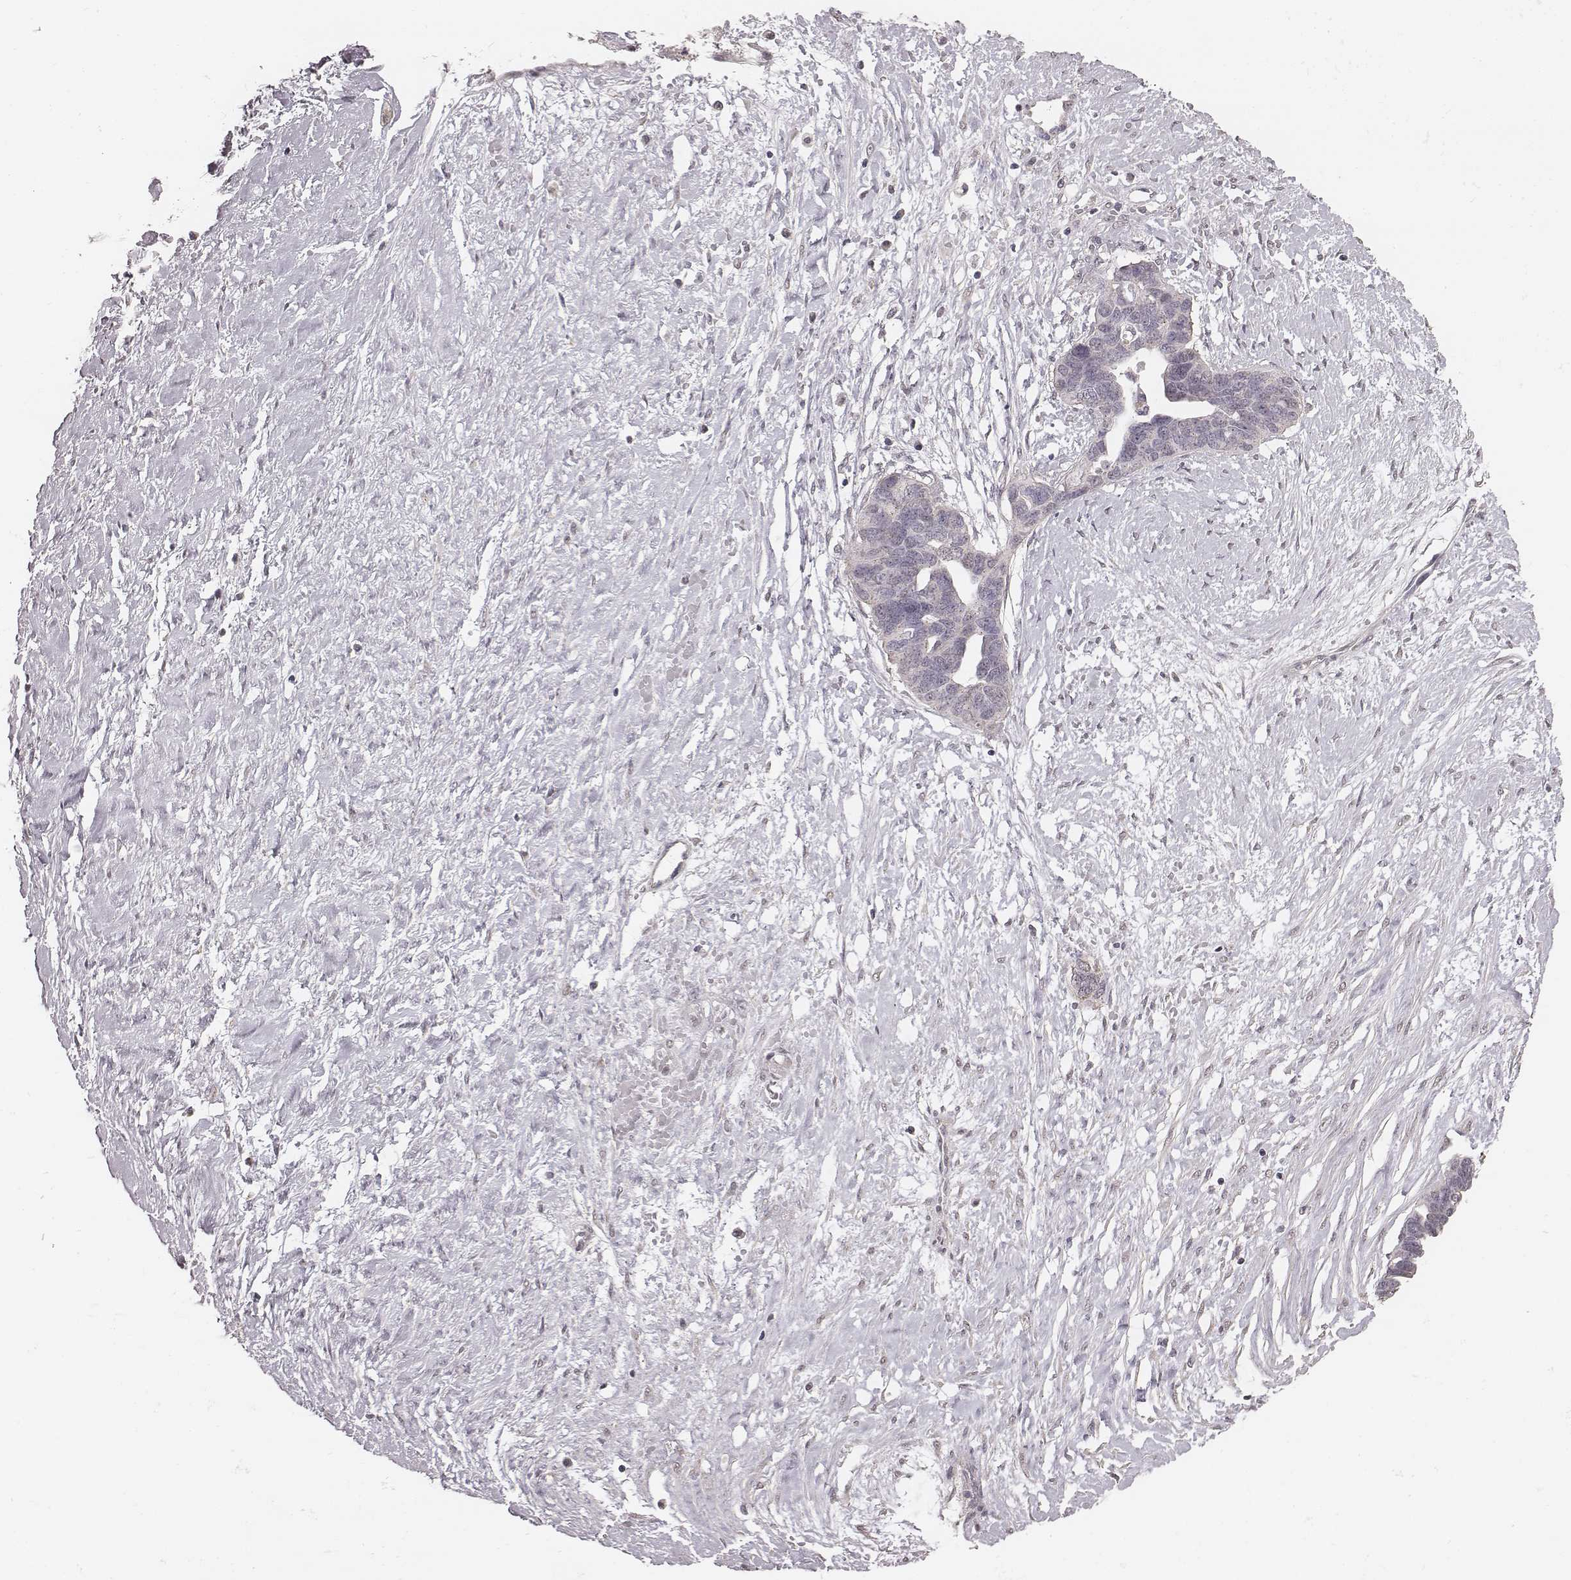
{"staining": {"intensity": "negative", "quantity": "none", "location": "none"}, "tissue": "ovarian cancer", "cell_type": "Tumor cells", "image_type": "cancer", "snomed": [{"axis": "morphology", "description": "Cystadenocarcinoma, serous, NOS"}, {"axis": "topography", "description": "Ovary"}], "caption": "High magnification brightfield microscopy of ovarian cancer (serous cystadenocarcinoma) stained with DAB (3,3'-diaminobenzidine) (brown) and counterstained with hematoxylin (blue): tumor cells show no significant positivity.", "gene": "SLC7A4", "patient": {"sex": "female", "age": 69}}